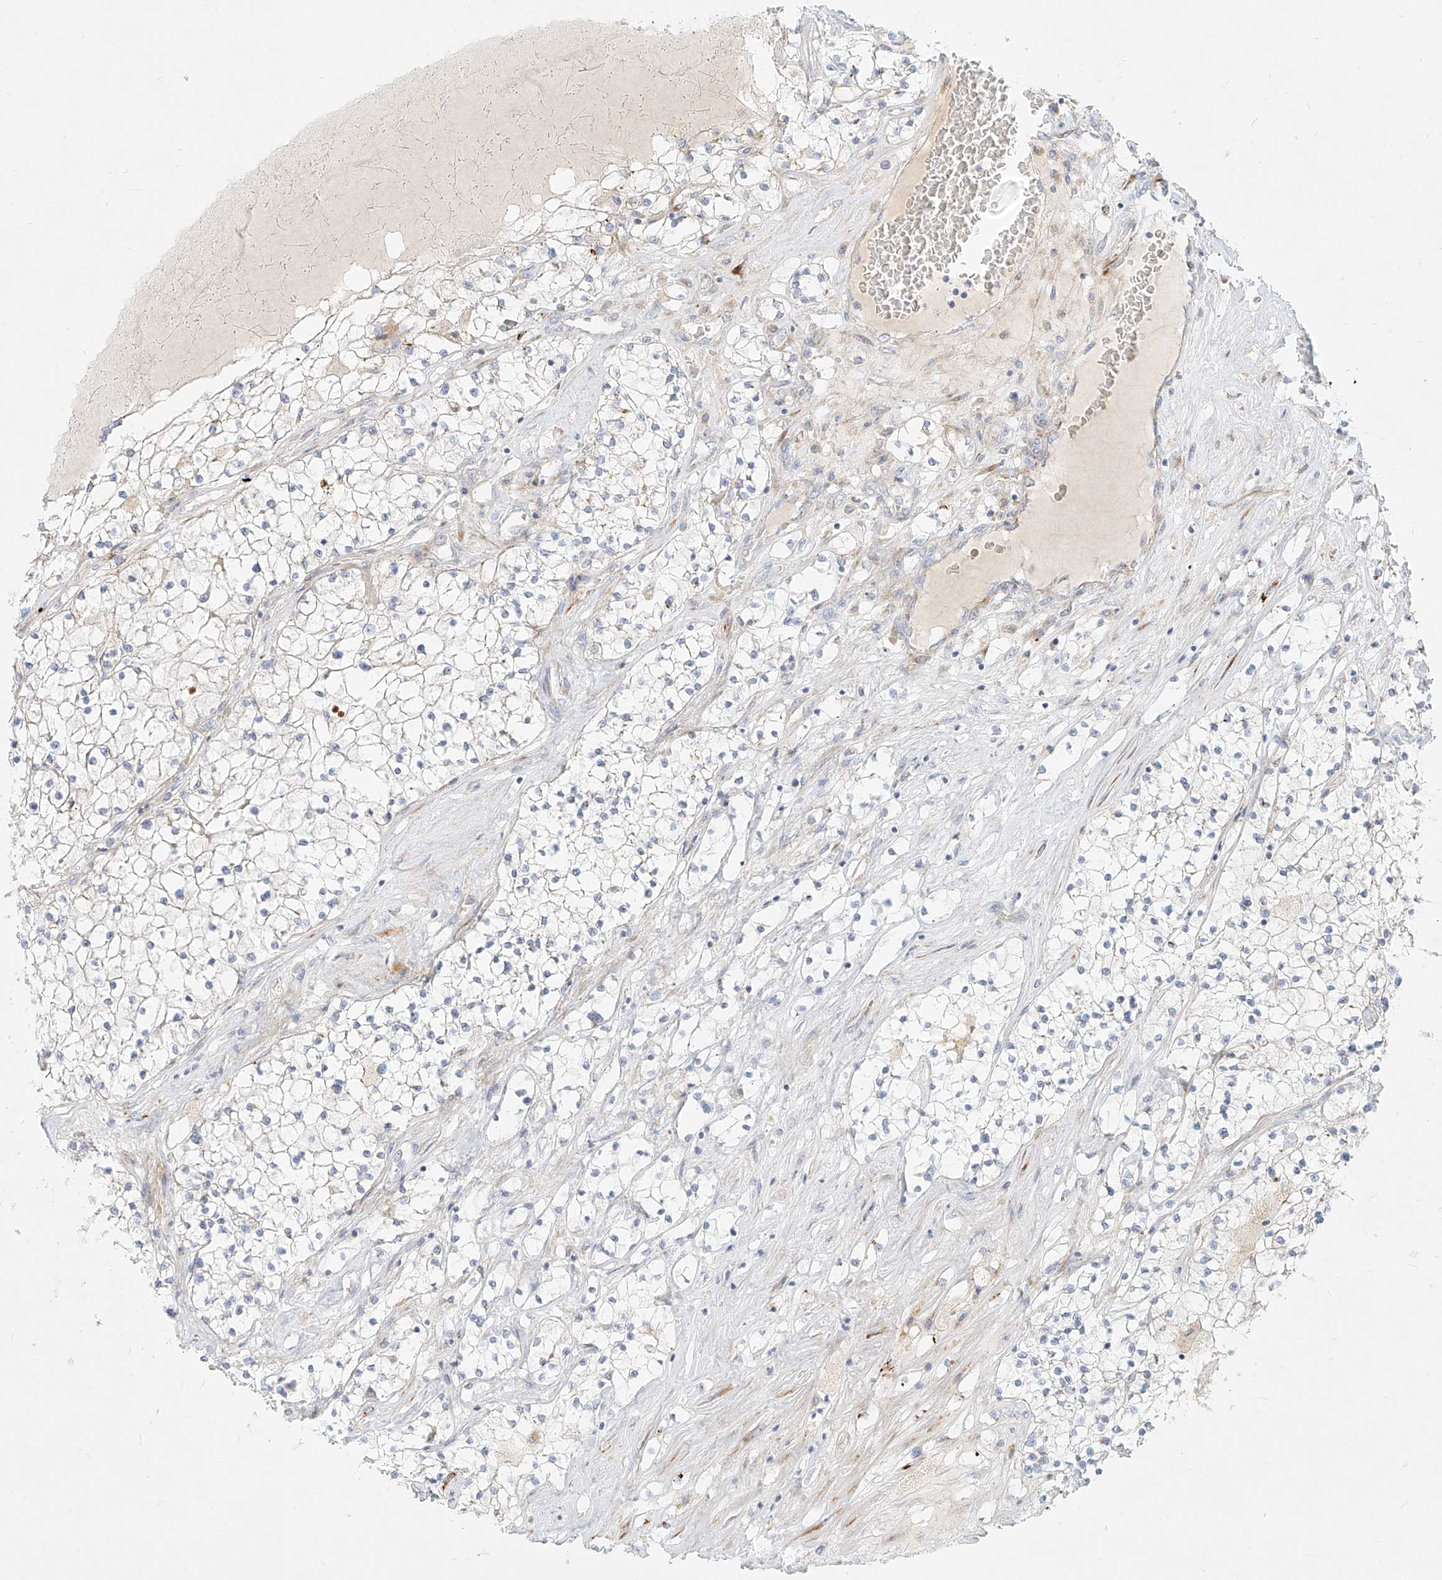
{"staining": {"intensity": "negative", "quantity": "none", "location": "none"}, "tissue": "renal cancer", "cell_type": "Tumor cells", "image_type": "cancer", "snomed": [{"axis": "morphology", "description": "Normal tissue, NOS"}, {"axis": "morphology", "description": "Adenocarcinoma, NOS"}, {"axis": "topography", "description": "Kidney"}], "caption": "IHC of renal cancer (adenocarcinoma) reveals no expression in tumor cells.", "gene": "MTX2", "patient": {"sex": "male", "age": 68}}